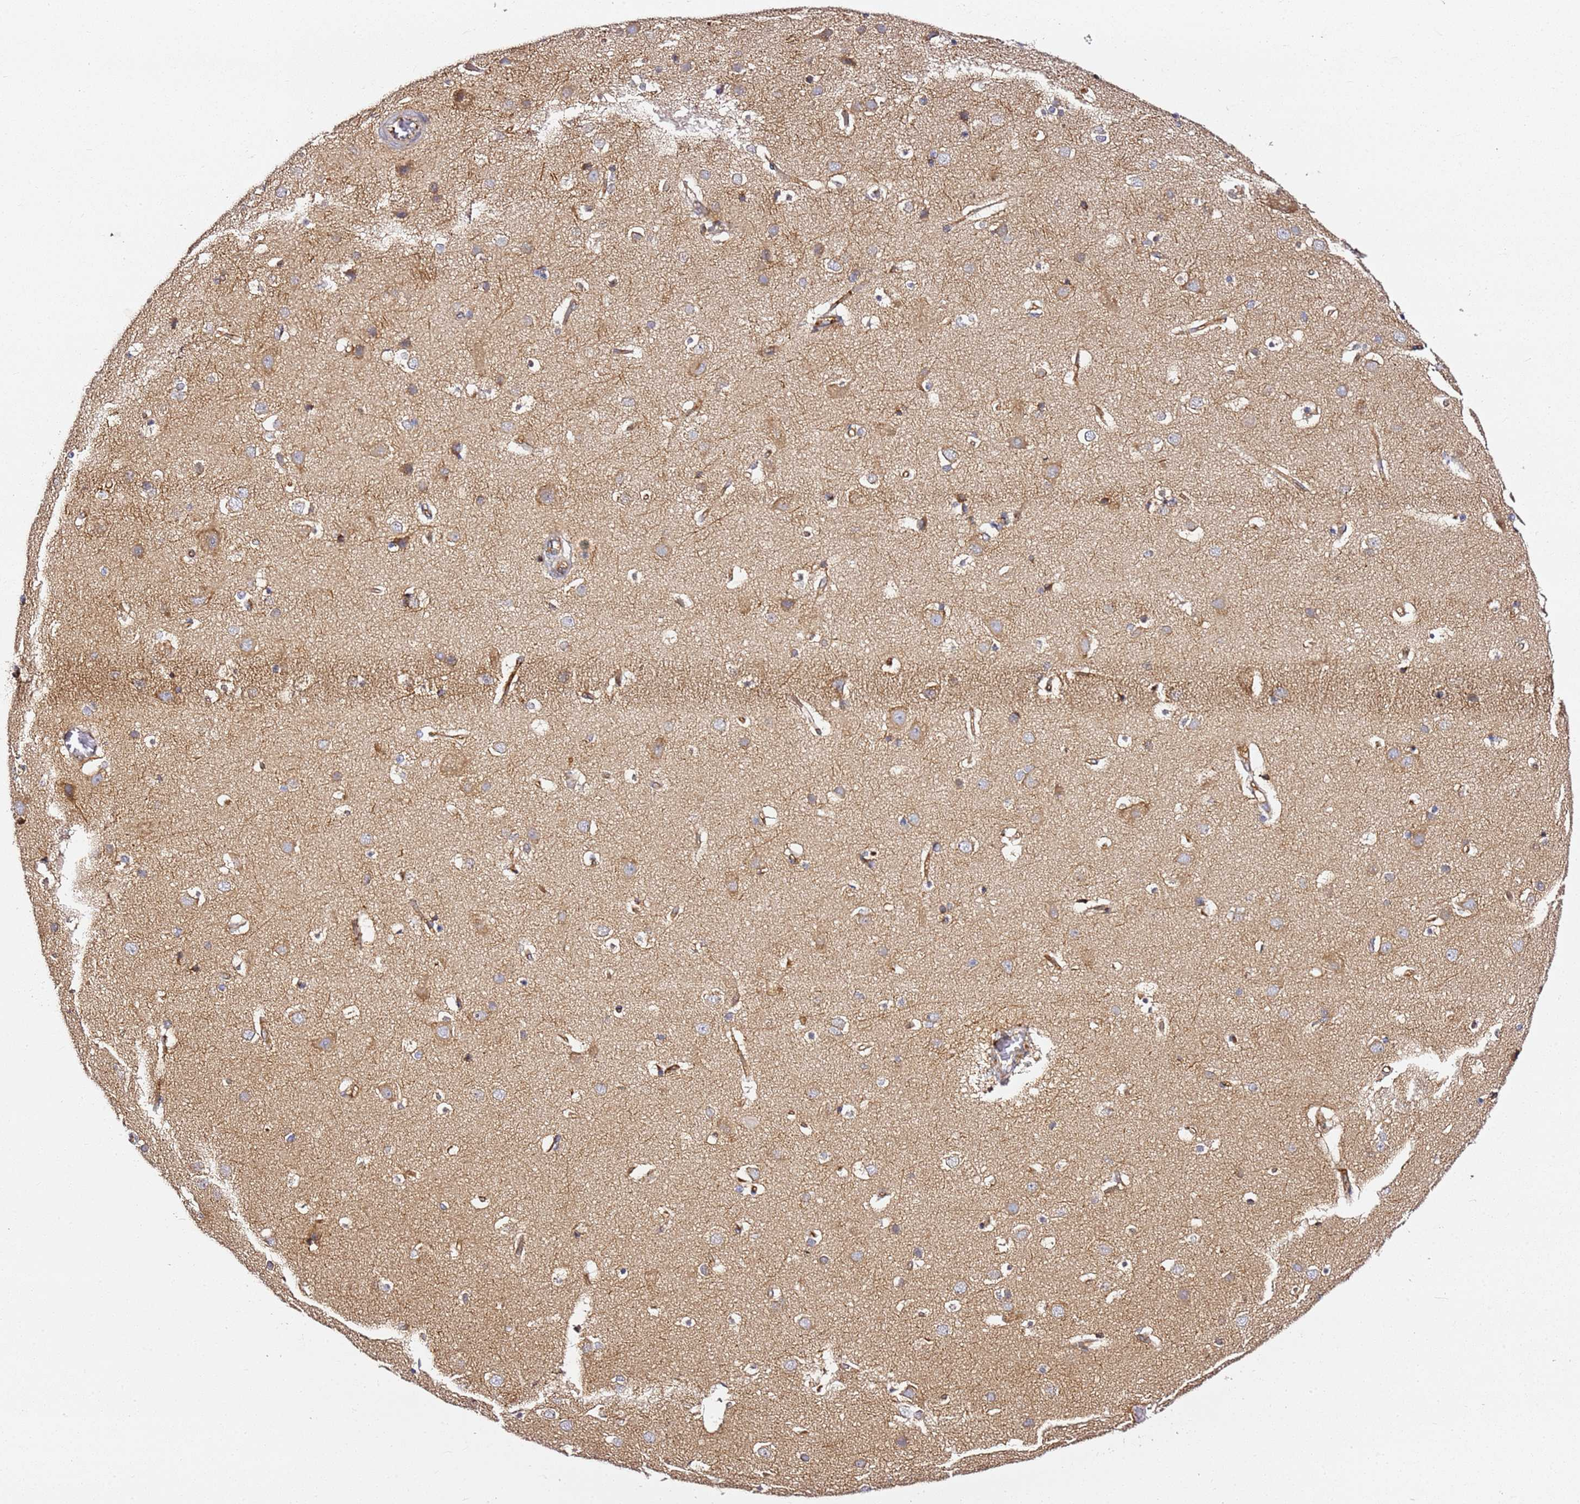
{"staining": {"intensity": "weak", "quantity": ">75%", "location": "cytoplasmic/membranous"}, "tissue": "cerebral cortex", "cell_type": "Endothelial cells", "image_type": "normal", "snomed": [{"axis": "morphology", "description": "Normal tissue, NOS"}, {"axis": "topography", "description": "Cerebral cortex"}], "caption": "This is a micrograph of immunohistochemistry (IHC) staining of benign cerebral cortex, which shows weak staining in the cytoplasmic/membranous of endothelial cells.", "gene": "KIF7", "patient": {"sex": "male", "age": 54}}